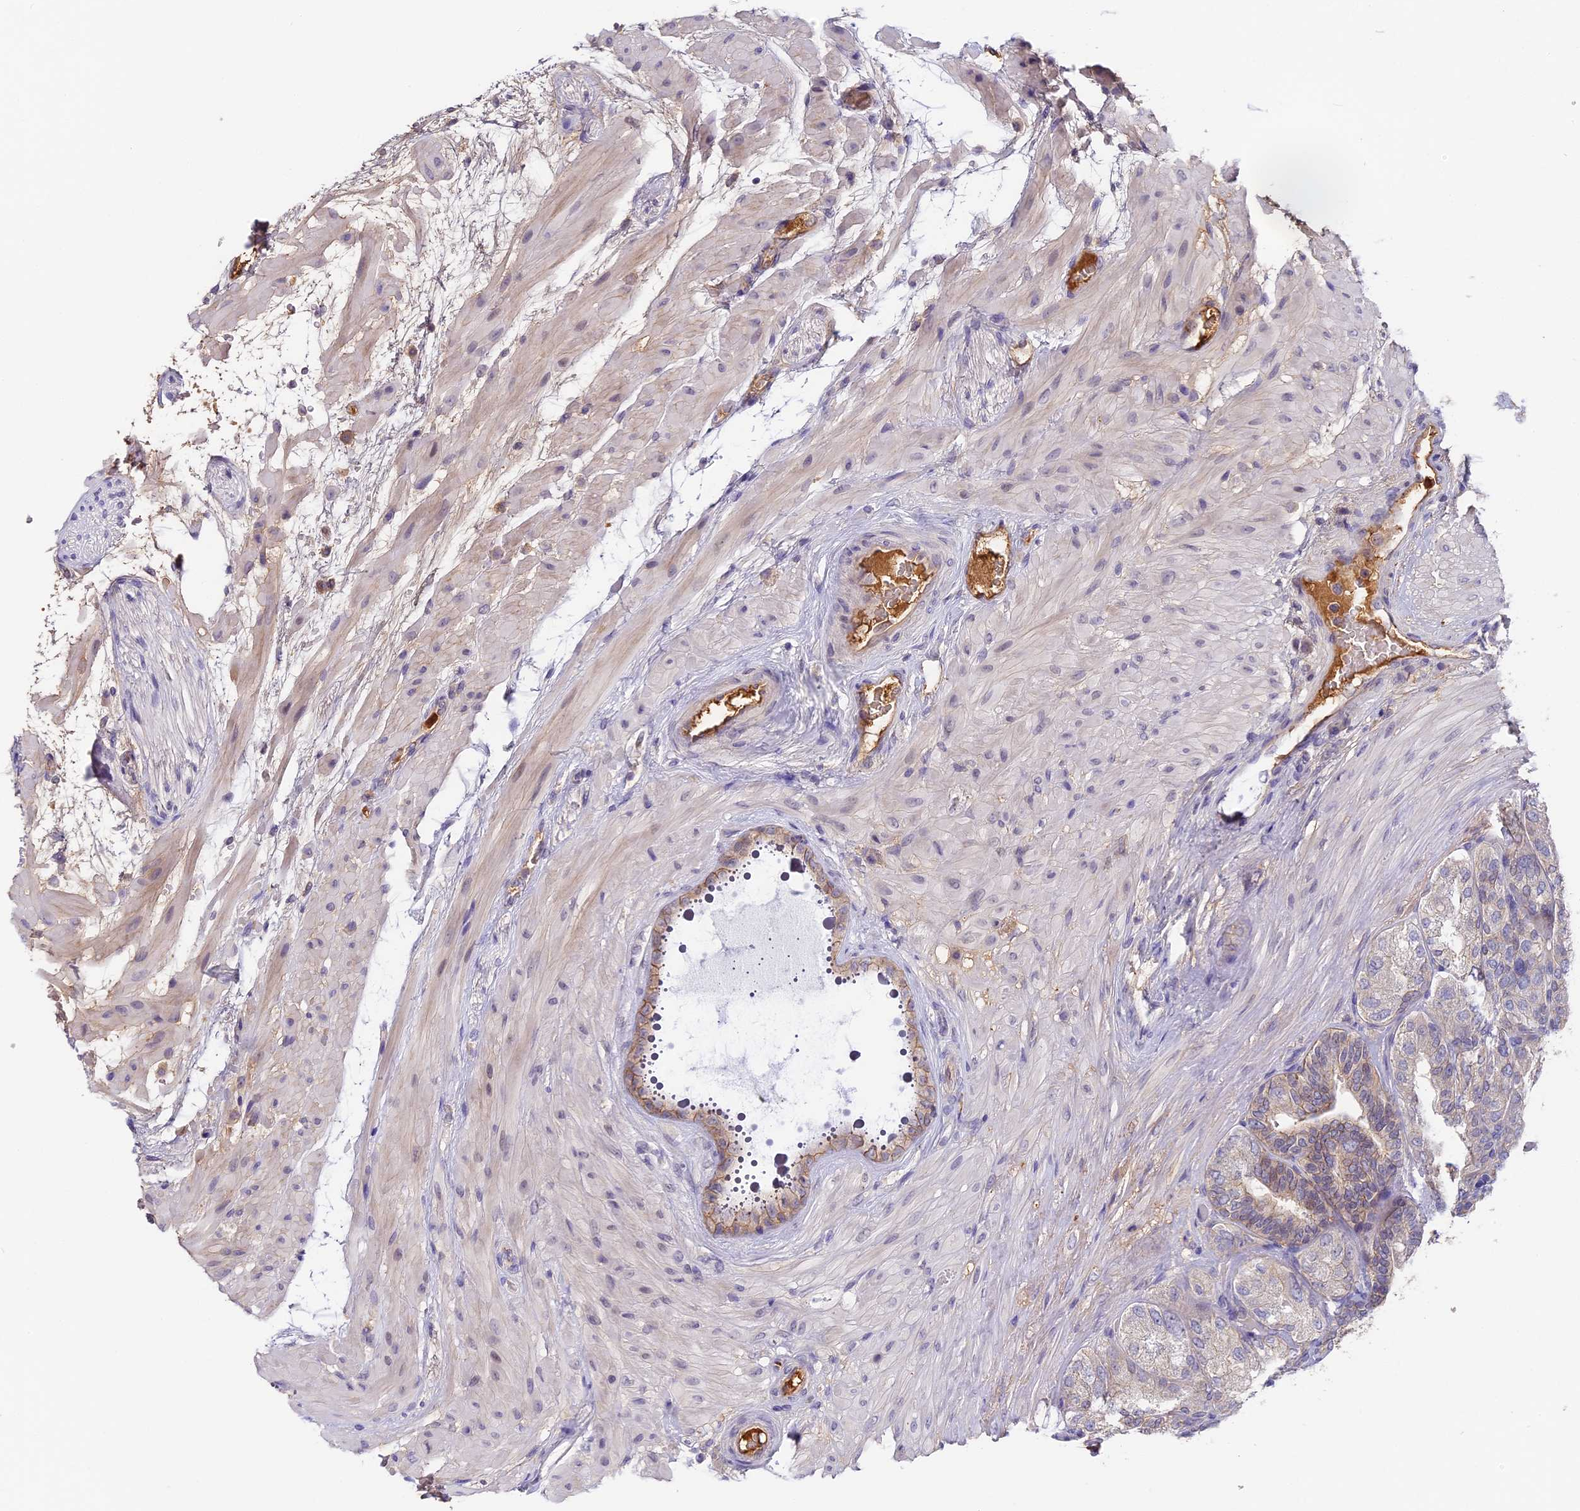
{"staining": {"intensity": "moderate", "quantity": "25%-75%", "location": "cytoplasmic/membranous"}, "tissue": "seminal vesicle", "cell_type": "Glandular cells", "image_type": "normal", "snomed": [{"axis": "morphology", "description": "Normal tissue, NOS"}, {"axis": "topography", "description": "Seminal veicle"}, {"axis": "topography", "description": "Peripheral nerve tissue"}], "caption": "This image exhibits immunohistochemistry (IHC) staining of benign seminal vesicle, with medium moderate cytoplasmic/membranous expression in approximately 25%-75% of glandular cells.", "gene": "ADGRD1", "patient": {"sex": "male", "age": 63}}